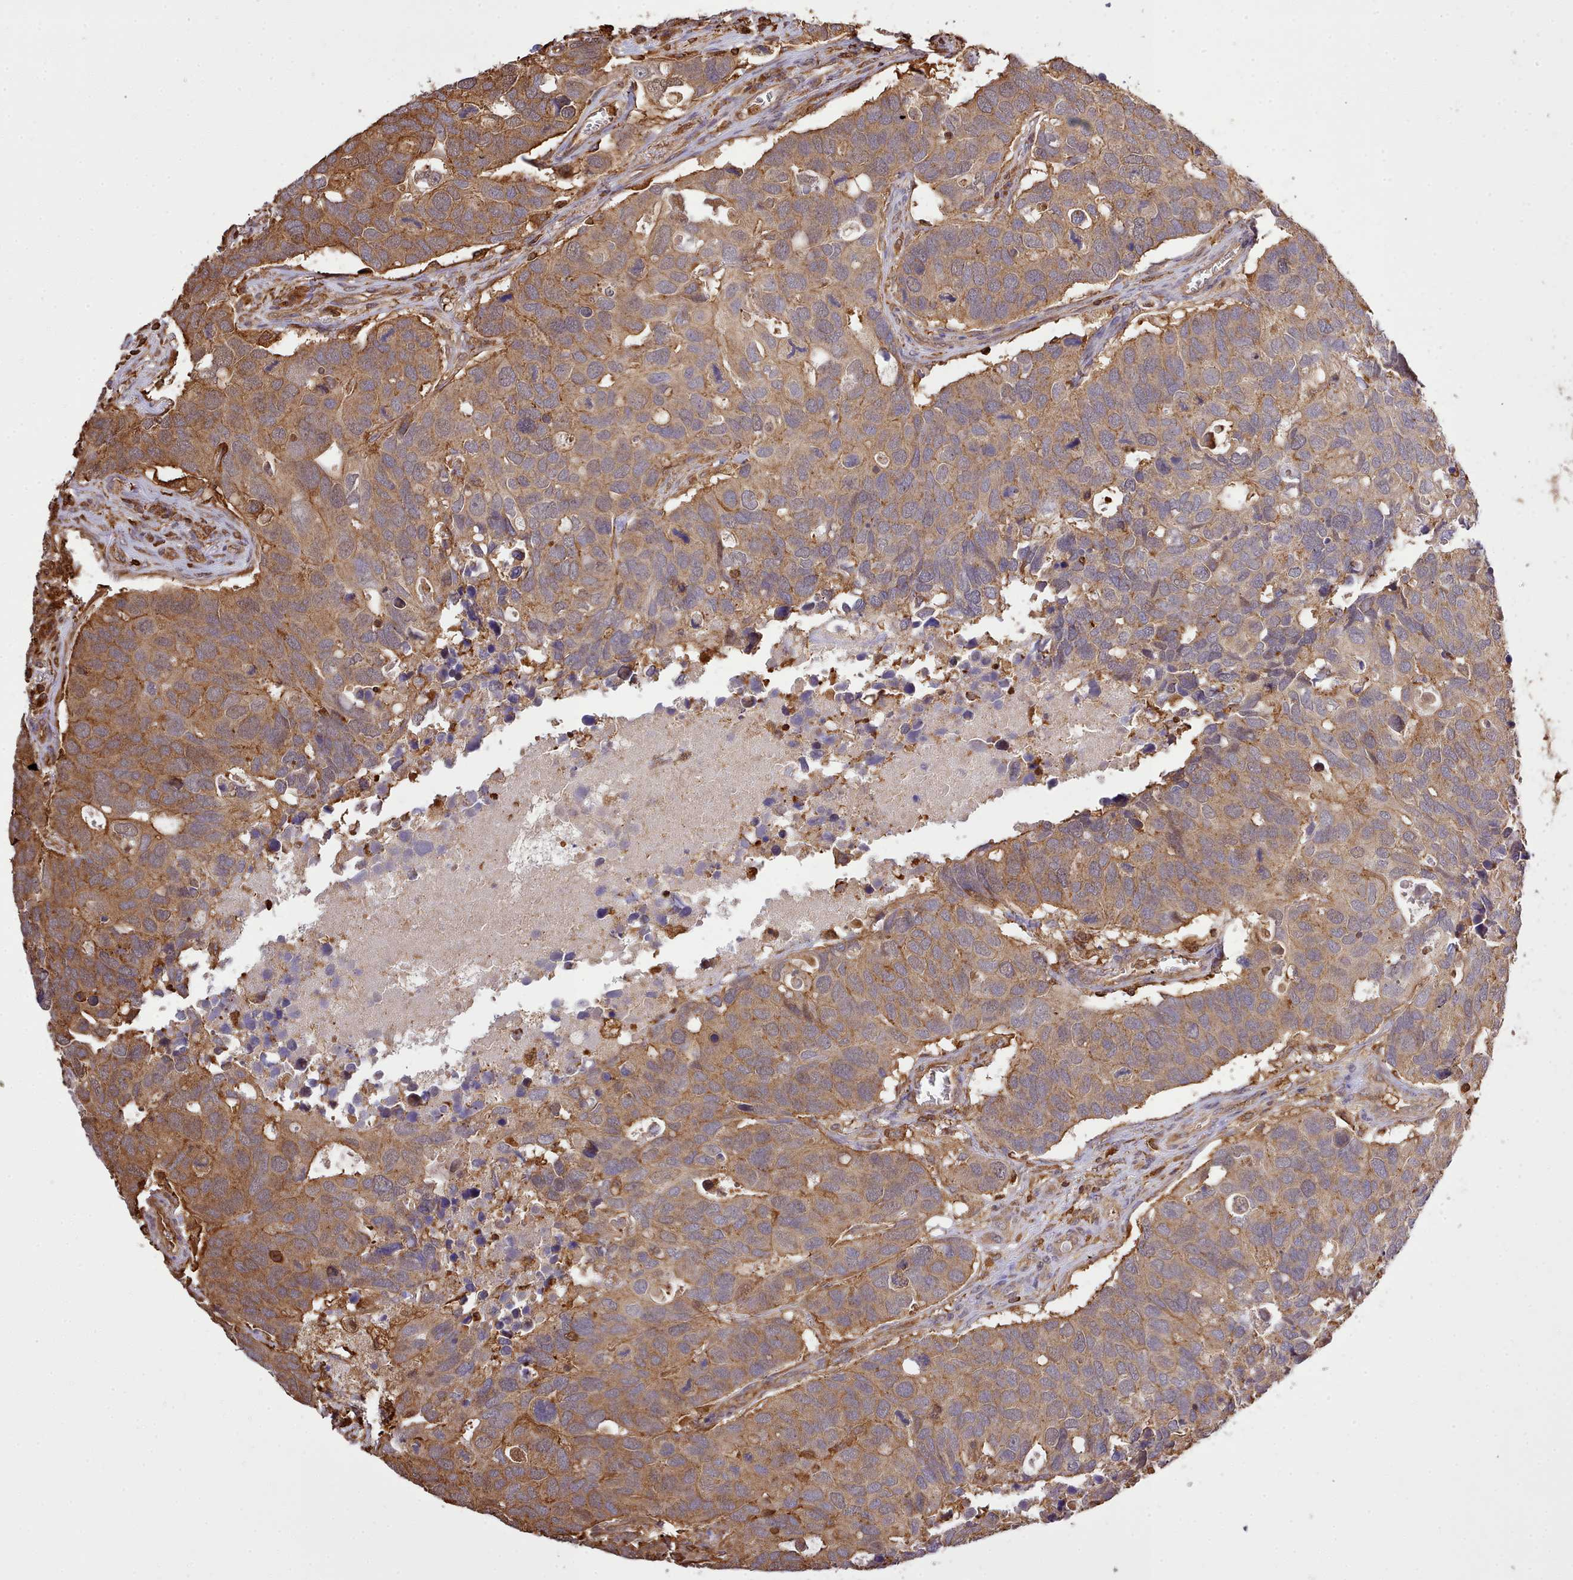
{"staining": {"intensity": "moderate", "quantity": ">75%", "location": "cytoplasmic/membranous"}, "tissue": "breast cancer", "cell_type": "Tumor cells", "image_type": "cancer", "snomed": [{"axis": "morphology", "description": "Duct carcinoma"}, {"axis": "topography", "description": "Breast"}], "caption": "The image exhibits a brown stain indicating the presence of a protein in the cytoplasmic/membranous of tumor cells in breast cancer. Nuclei are stained in blue.", "gene": "CAPZA1", "patient": {"sex": "female", "age": 83}}